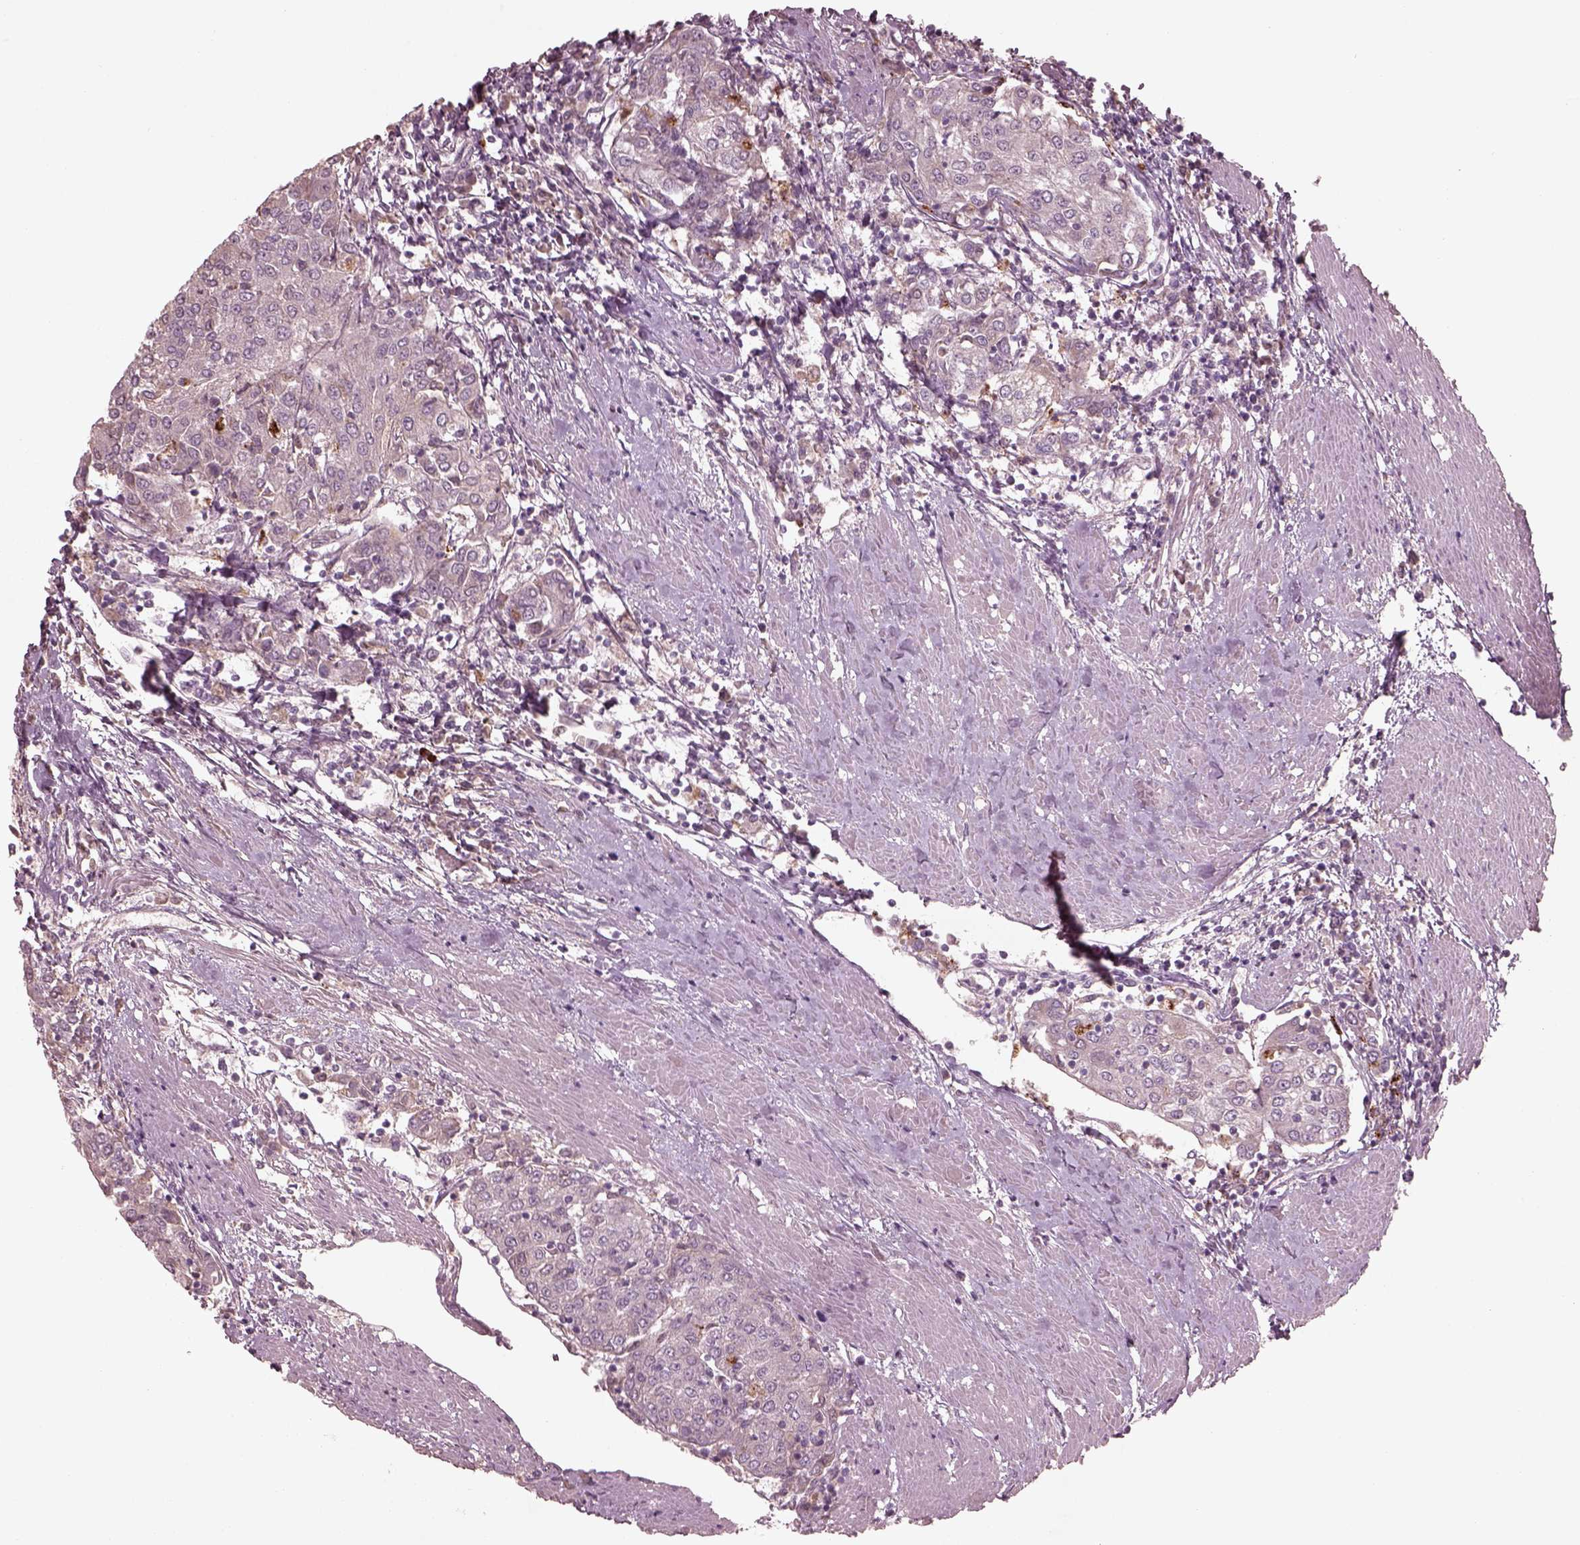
{"staining": {"intensity": "negative", "quantity": "none", "location": "none"}, "tissue": "urothelial cancer", "cell_type": "Tumor cells", "image_type": "cancer", "snomed": [{"axis": "morphology", "description": "Urothelial carcinoma, High grade"}, {"axis": "topography", "description": "Urinary bladder"}], "caption": "This photomicrograph is of urothelial cancer stained with IHC to label a protein in brown with the nuclei are counter-stained blue. There is no expression in tumor cells.", "gene": "VWA5B1", "patient": {"sex": "female", "age": 85}}